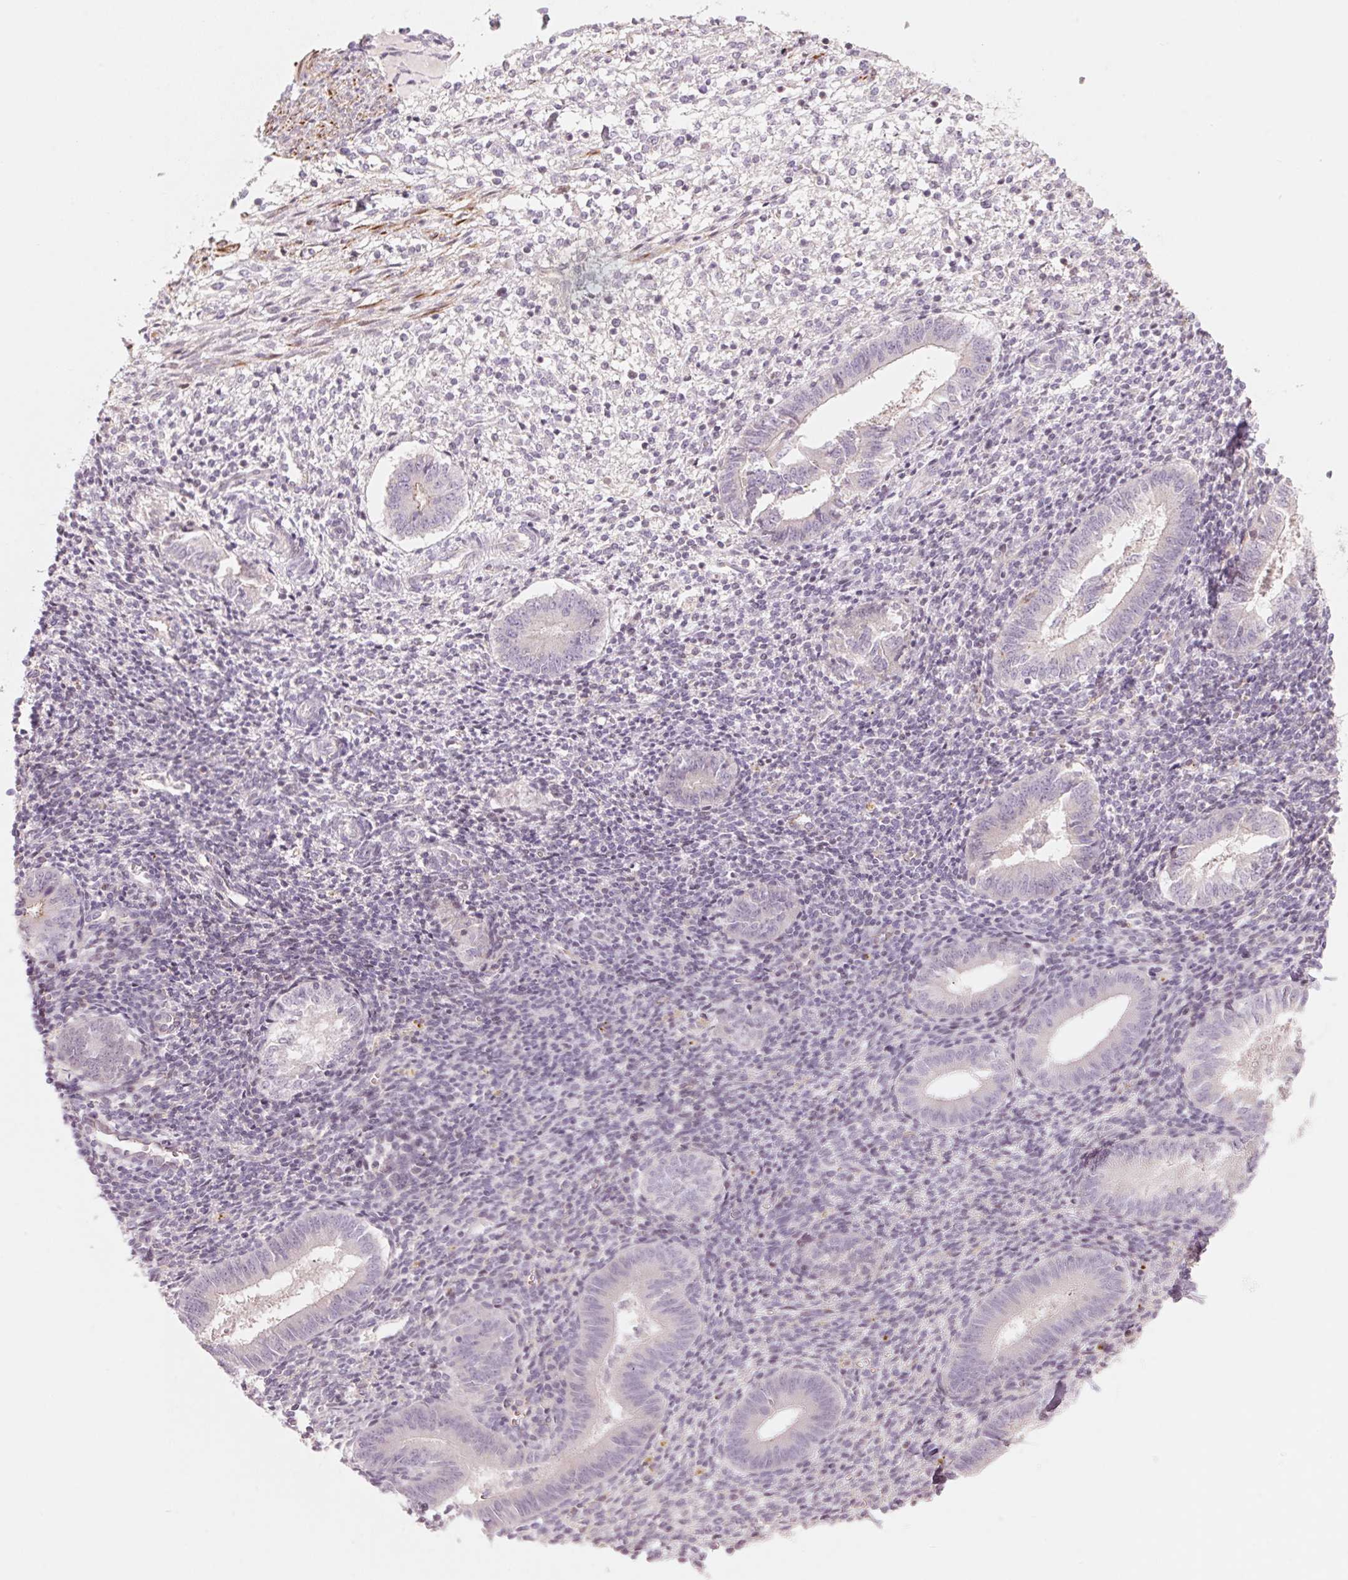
{"staining": {"intensity": "negative", "quantity": "none", "location": "none"}, "tissue": "endometrium", "cell_type": "Cells in endometrial stroma", "image_type": "normal", "snomed": [{"axis": "morphology", "description": "Normal tissue, NOS"}, {"axis": "topography", "description": "Endometrium"}], "caption": "High power microscopy photomicrograph of an immunohistochemistry micrograph of benign endometrium, revealing no significant expression in cells in endometrial stroma. (DAB IHC with hematoxylin counter stain).", "gene": "SLC17A4", "patient": {"sex": "female", "age": 25}}